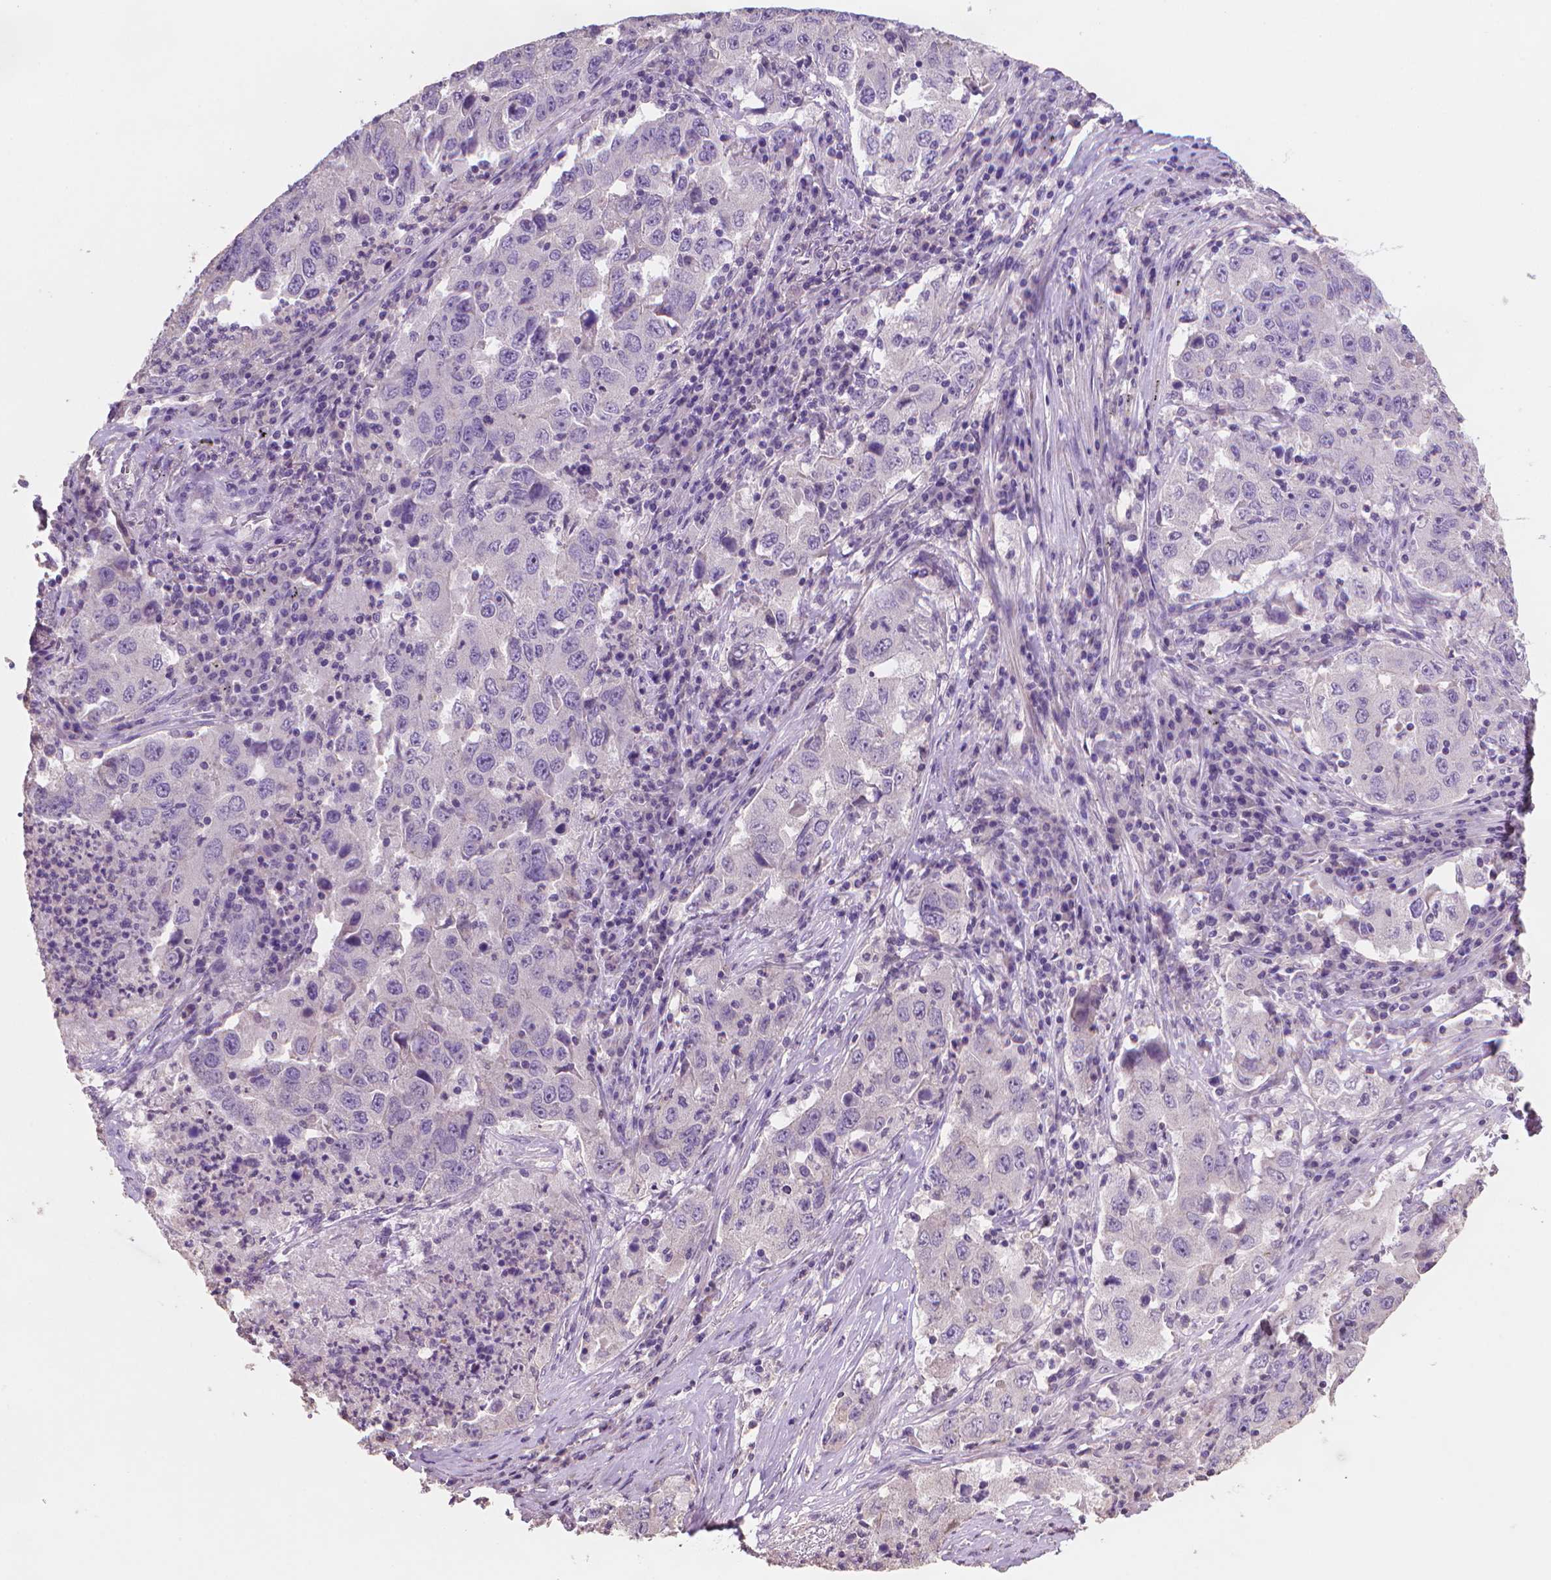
{"staining": {"intensity": "negative", "quantity": "none", "location": "none"}, "tissue": "lung cancer", "cell_type": "Tumor cells", "image_type": "cancer", "snomed": [{"axis": "morphology", "description": "Adenocarcinoma, NOS"}, {"axis": "topography", "description": "Lung"}], "caption": "DAB immunohistochemical staining of human lung cancer demonstrates no significant positivity in tumor cells.", "gene": "CATIP", "patient": {"sex": "male", "age": 73}}